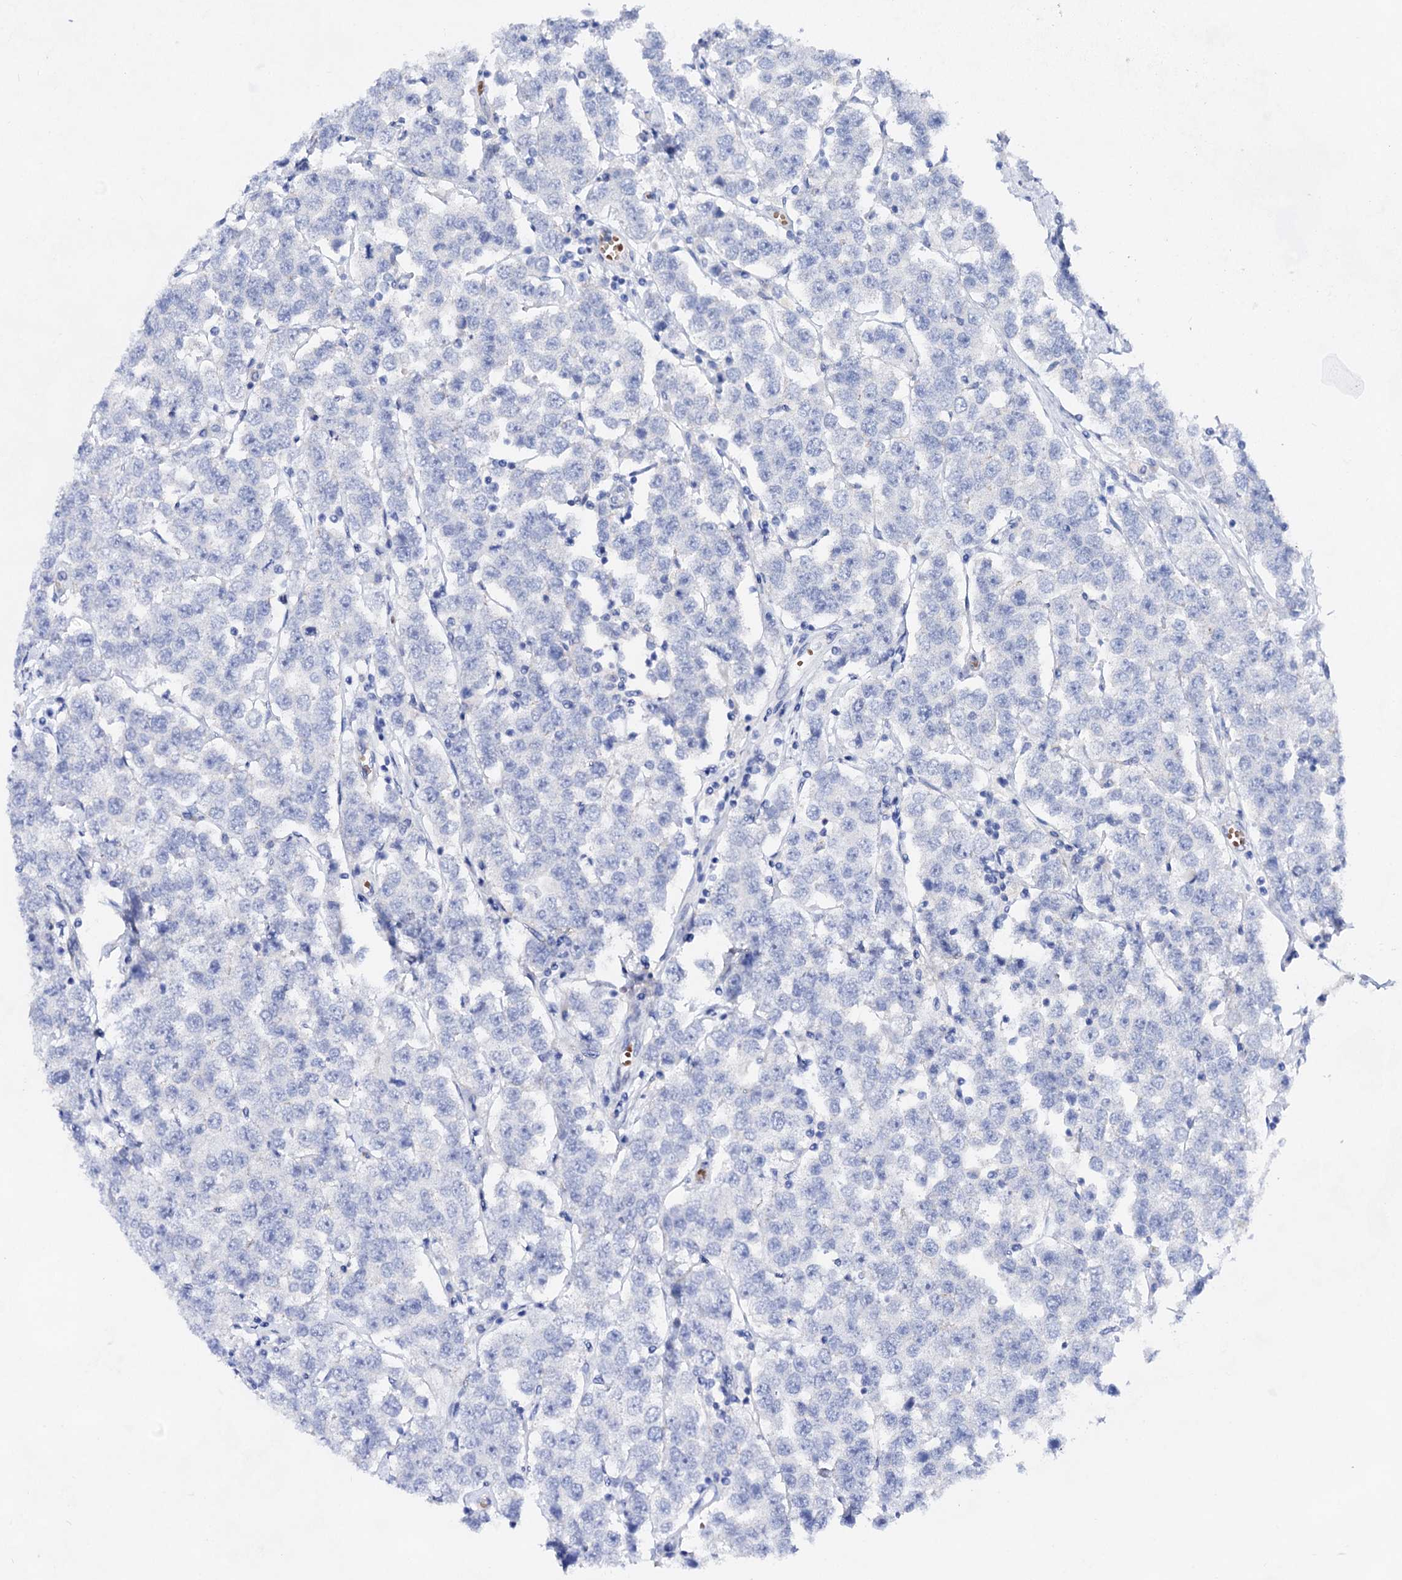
{"staining": {"intensity": "negative", "quantity": "none", "location": "none"}, "tissue": "testis cancer", "cell_type": "Tumor cells", "image_type": "cancer", "snomed": [{"axis": "morphology", "description": "Seminoma, NOS"}, {"axis": "topography", "description": "Testis"}], "caption": "A histopathology image of human seminoma (testis) is negative for staining in tumor cells.", "gene": "PLIN1", "patient": {"sex": "male", "age": 28}}